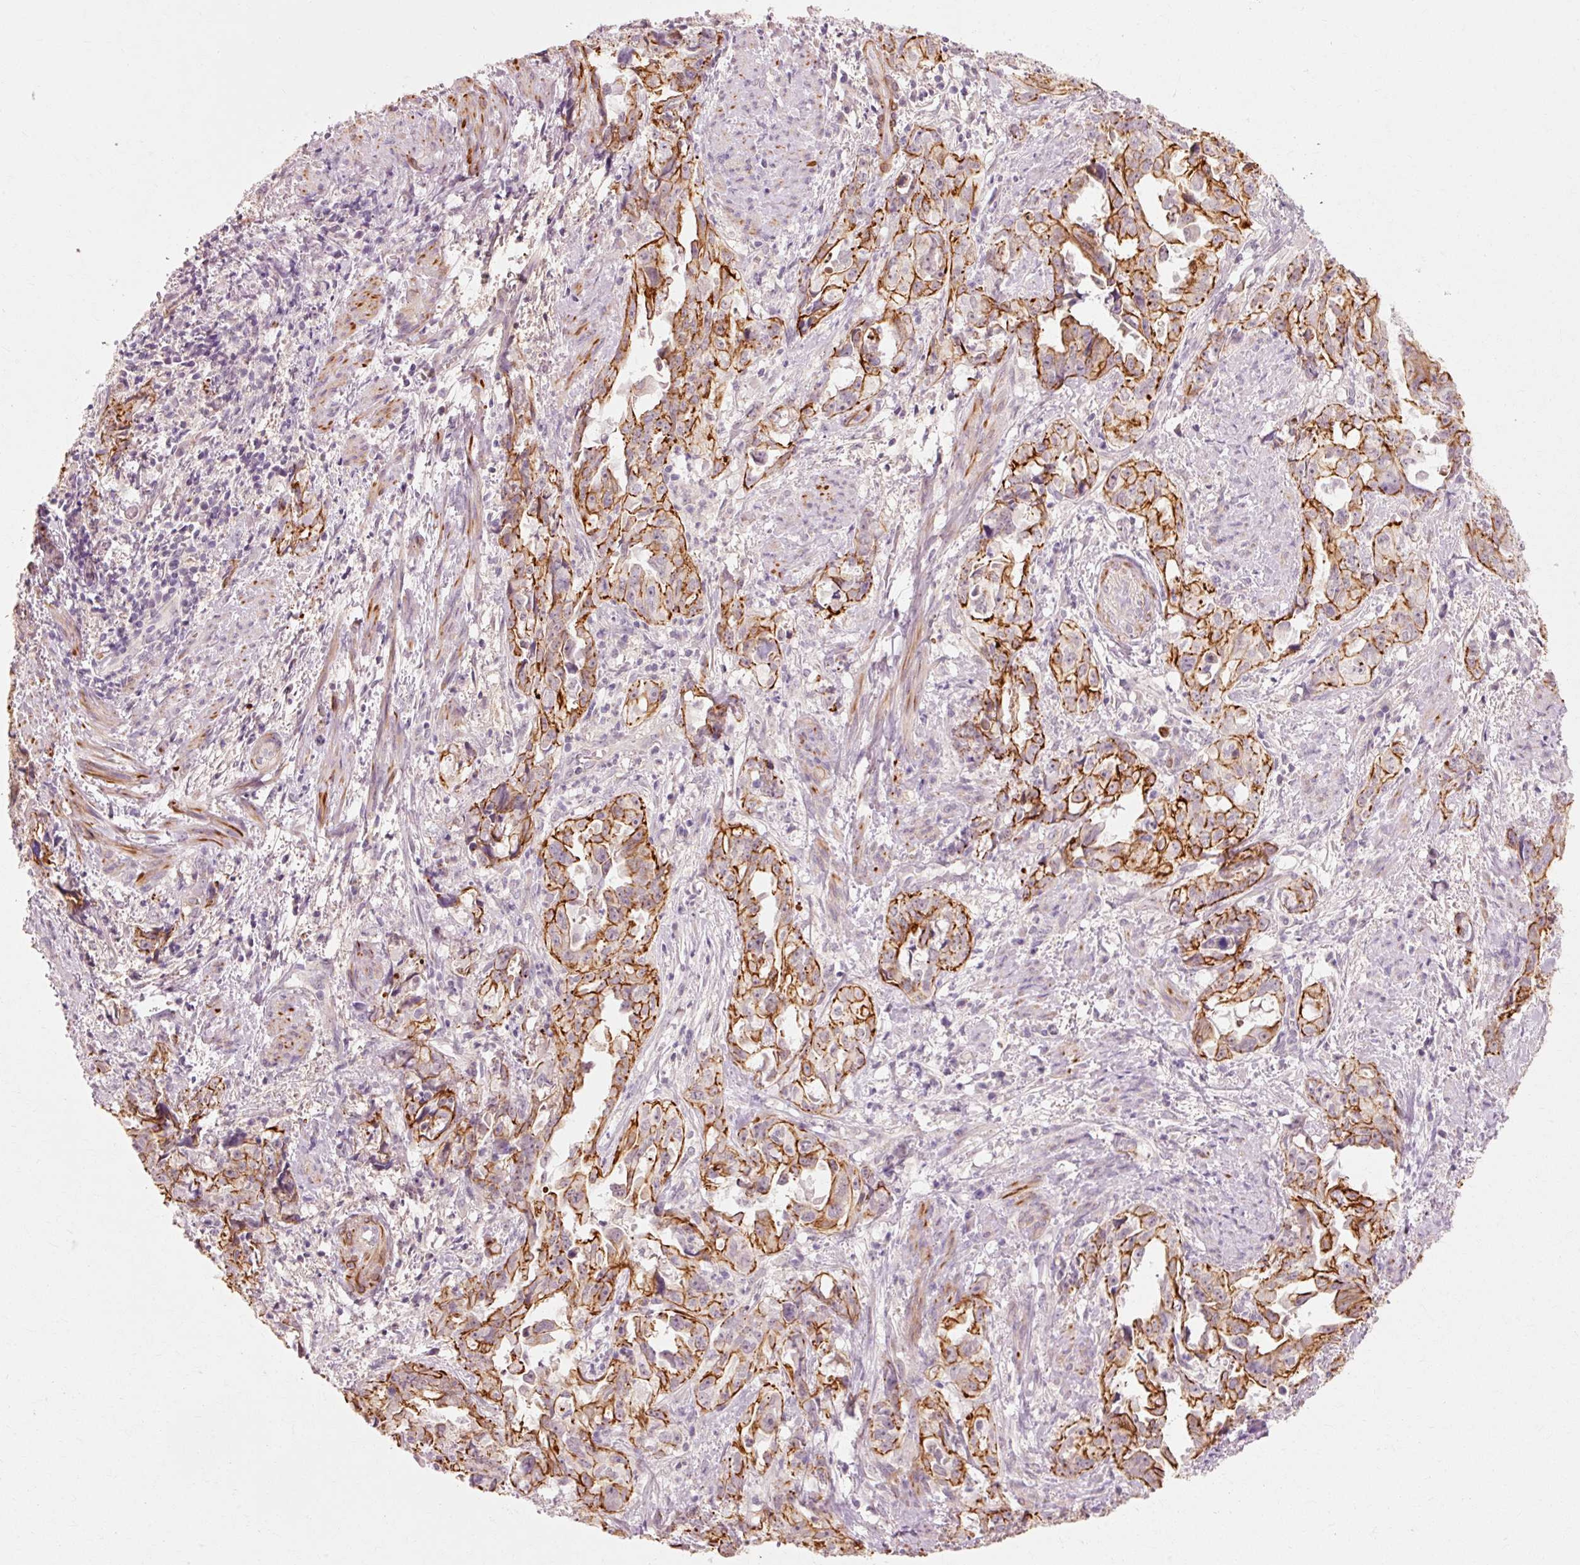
{"staining": {"intensity": "strong", "quantity": ">75%", "location": "cytoplasmic/membranous"}, "tissue": "endometrial cancer", "cell_type": "Tumor cells", "image_type": "cancer", "snomed": [{"axis": "morphology", "description": "Adenocarcinoma, NOS"}, {"axis": "topography", "description": "Endometrium"}], "caption": "The histopathology image exhibits immunohistochemical staining of endometrial adenocarcinoma. There is strong cytoplasmic/membranous expression is appreciated in approximately >75% of tumor cells.", "gene": "TRIM73", "patient": {"sex": "female", "age": 65}}